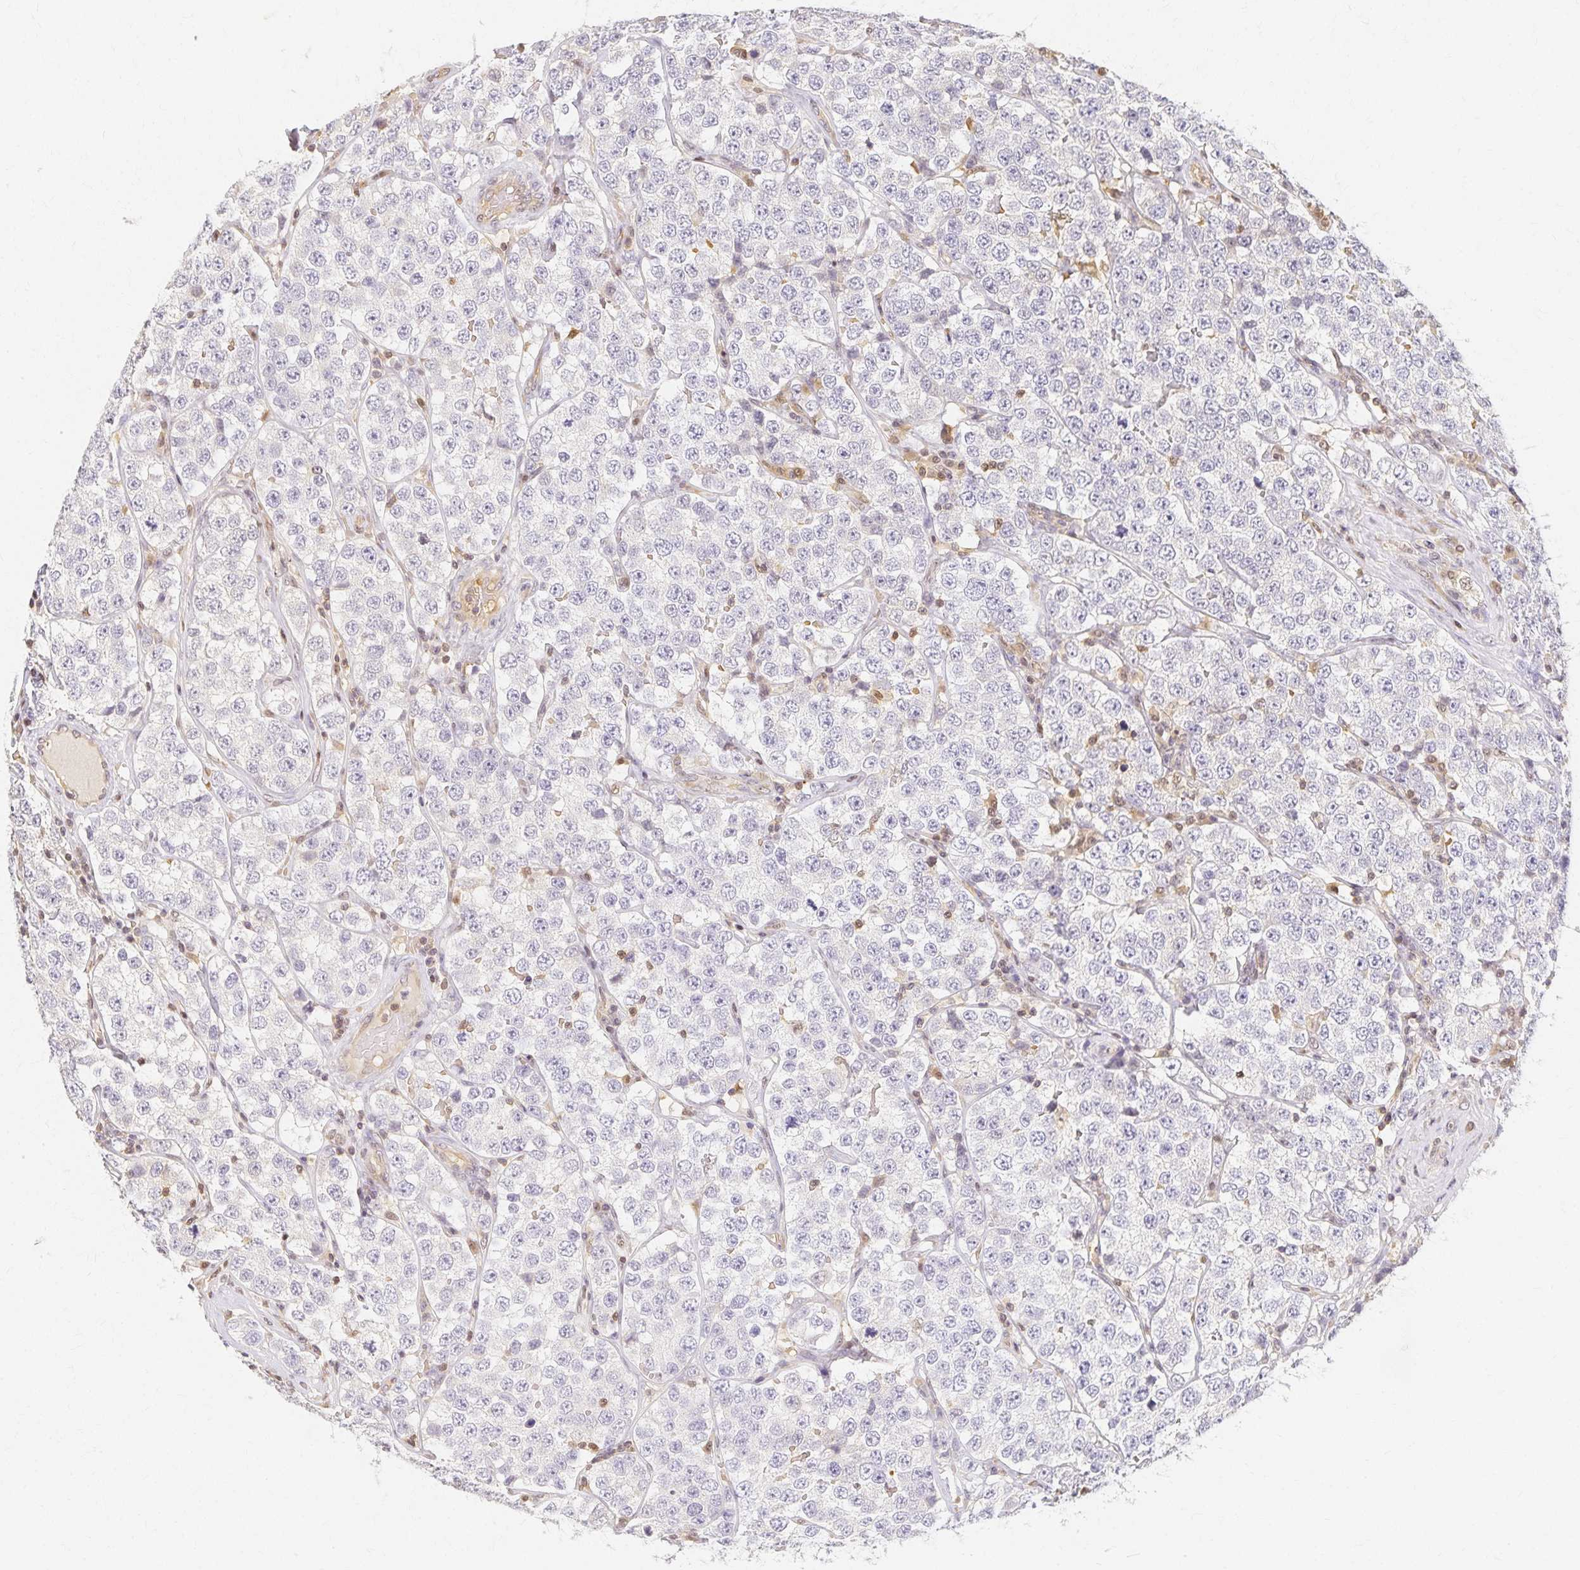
{"staining": {"intensity": "negative", "quantity": "none", "location": "none"}, "tissue": "testis cancer", "cell_type": "Tumor cells", "image_type": "cancer", "snomed": [{"axis": "morphology", "description": "Seminoma, NOS"}, {"axis": "topography", "description": "Testis"}], "caption": "Tumor cells are negative for protein expression in human testis seminoma.", "gene": "AZGP1", "patient": {"sex": "male", "age": 34}}